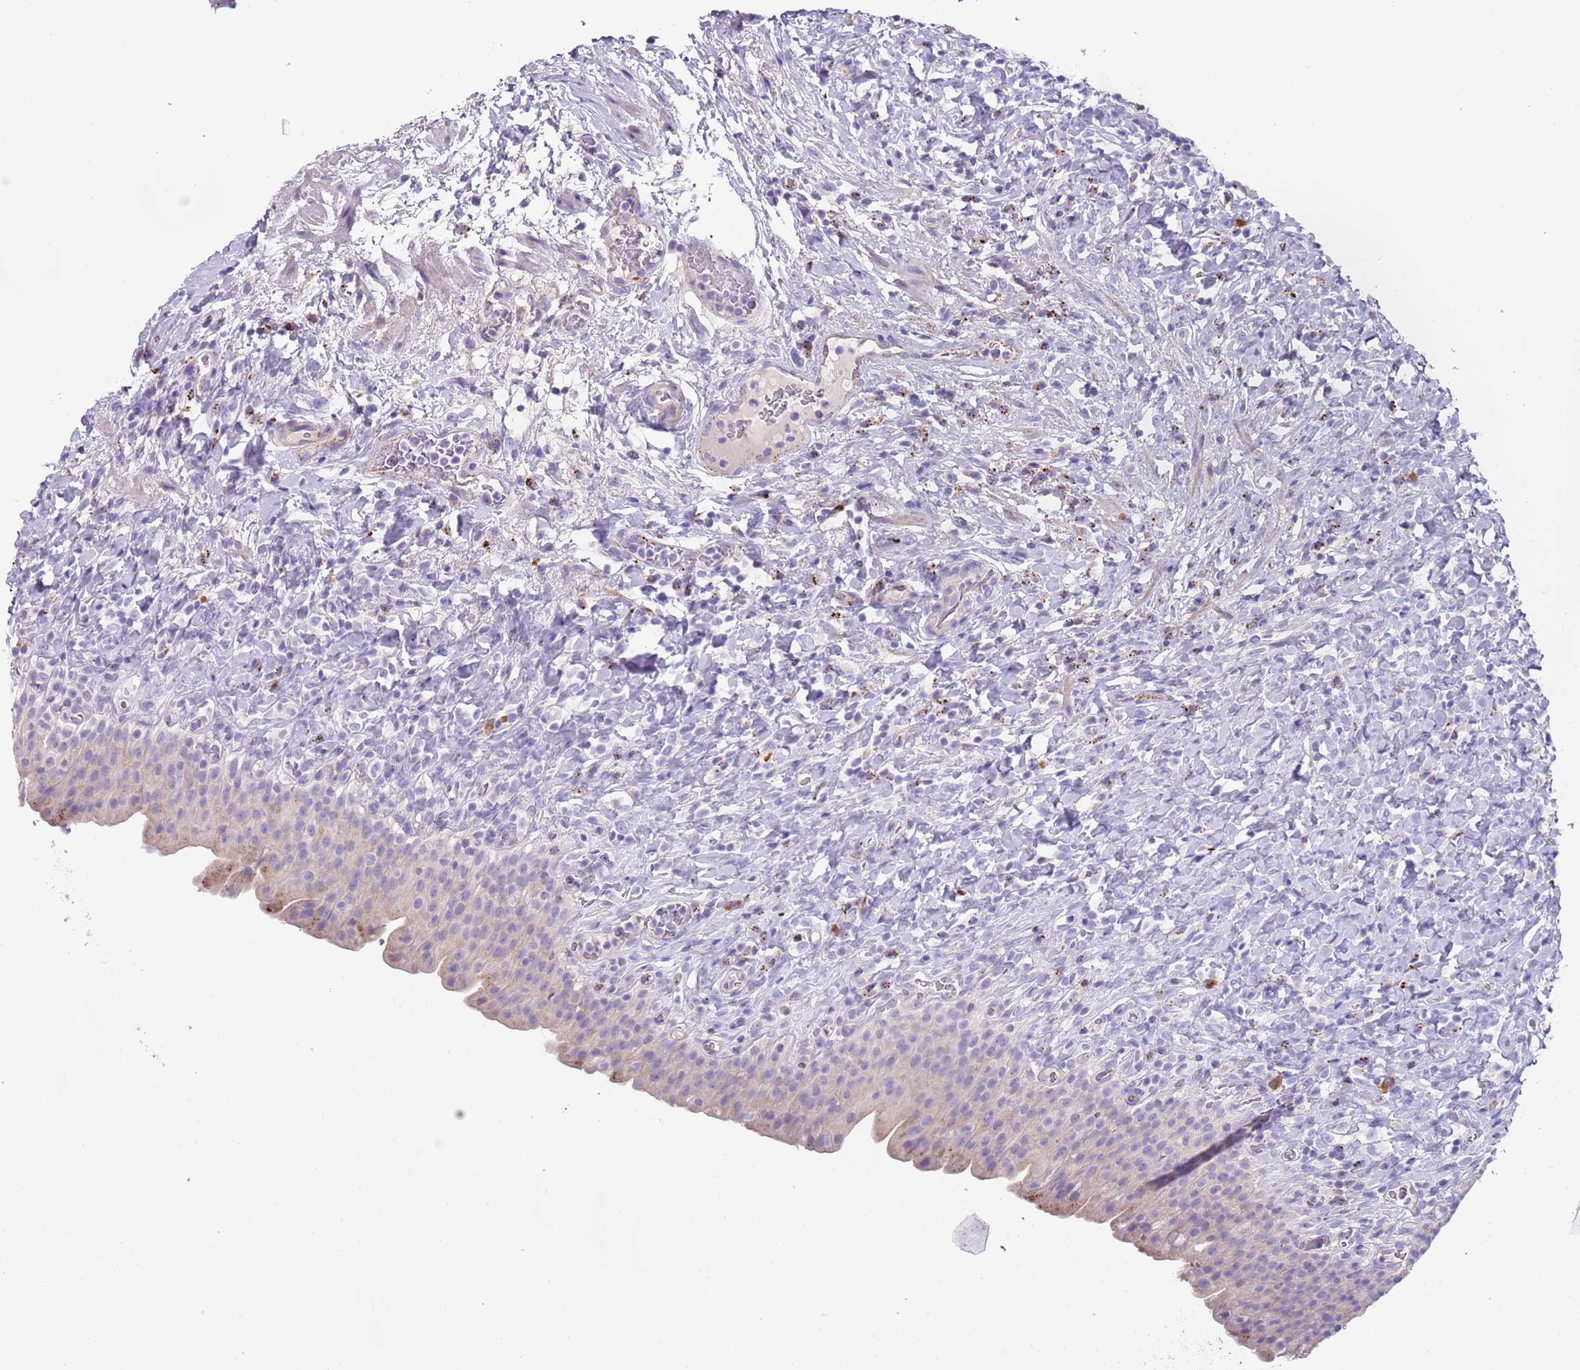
{"staining": {"intensity": "moderate", "quantity": "<25%", "location": "cytoplasmic/membranous"}, "tissue": "urinary bladder", "cell_type": "Urothelial cells", "image_type": "normal", "snomed": [{"axis": "morphology", "description": "Normal tissue, NOS"}, {"axis": "morphology", "description": "Inflammation, NOS"}, {"axis": "topography", "description": "Urinary bladder"}], "caption": "Normal urinary bladder exhibits moderate cytoplasmic/membranous expression in about <25% of urothelial cells, visualized by immunohistochemistry.", "gene": "LRRN3", "patient": {"sex": "male", "age": 64}}